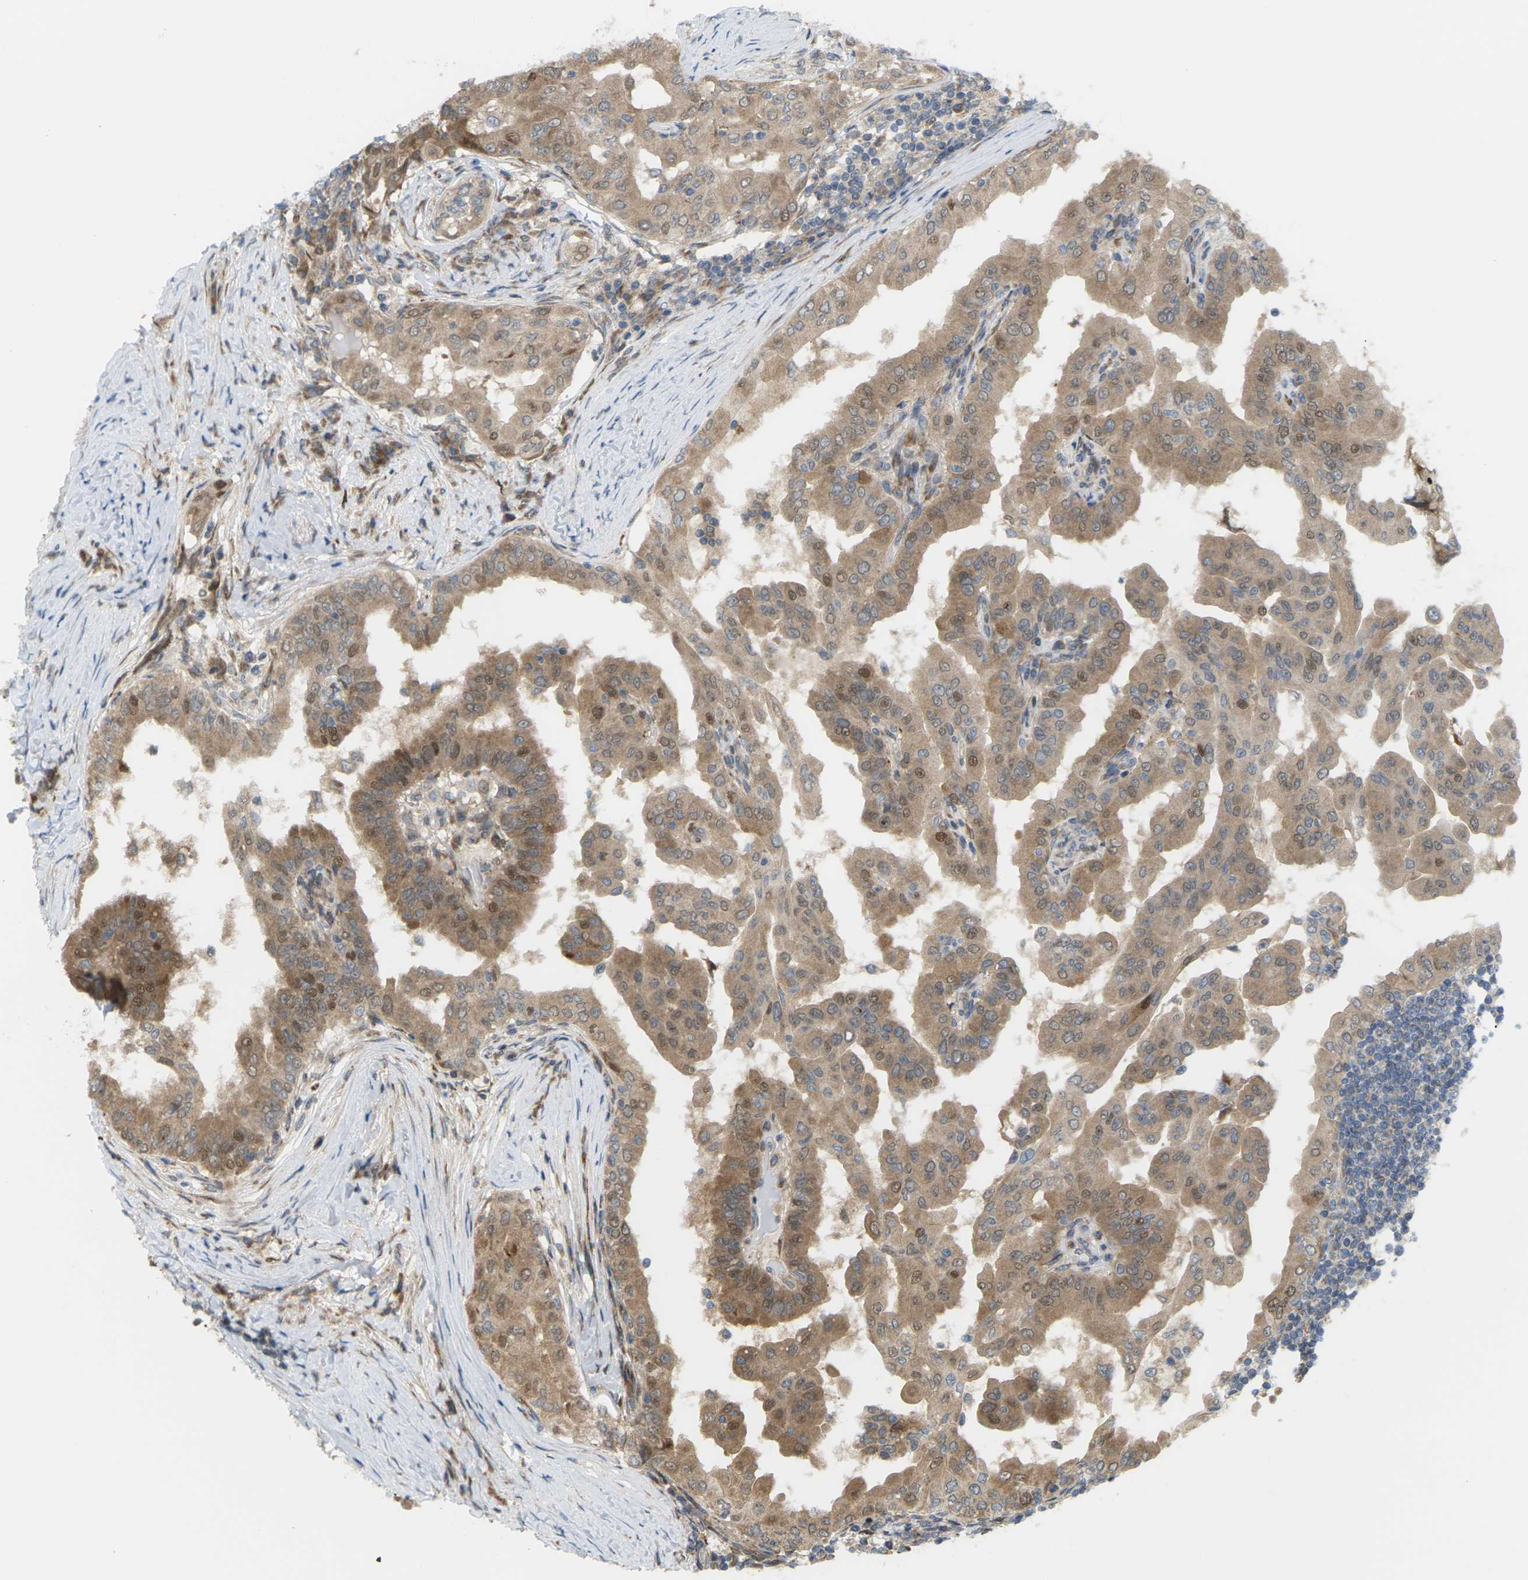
{"staining": {"intensity": "moderate", "quantity": ">75%", "location": "cytoplasmic/membranous,nuclear"}, "tissue": "thyroid cancer", "cell_type": "Tumor cells", "image_type": "cancer", "snomed": [{"axis": "morphology", "description": "Papillary adenocarcinoma, NOS"}, {"axis": "topography", "description": "Thyroid gland"}], "caption": "This is an image of IHC staining of thyroid cancer (papillary adenocarcinoma), which shows moderate positivity in the cytoplasmic/membranous and nuclear of tumor cells.", "gene": "ROBO1", "patient": {"sex": "male", "age": 33}}